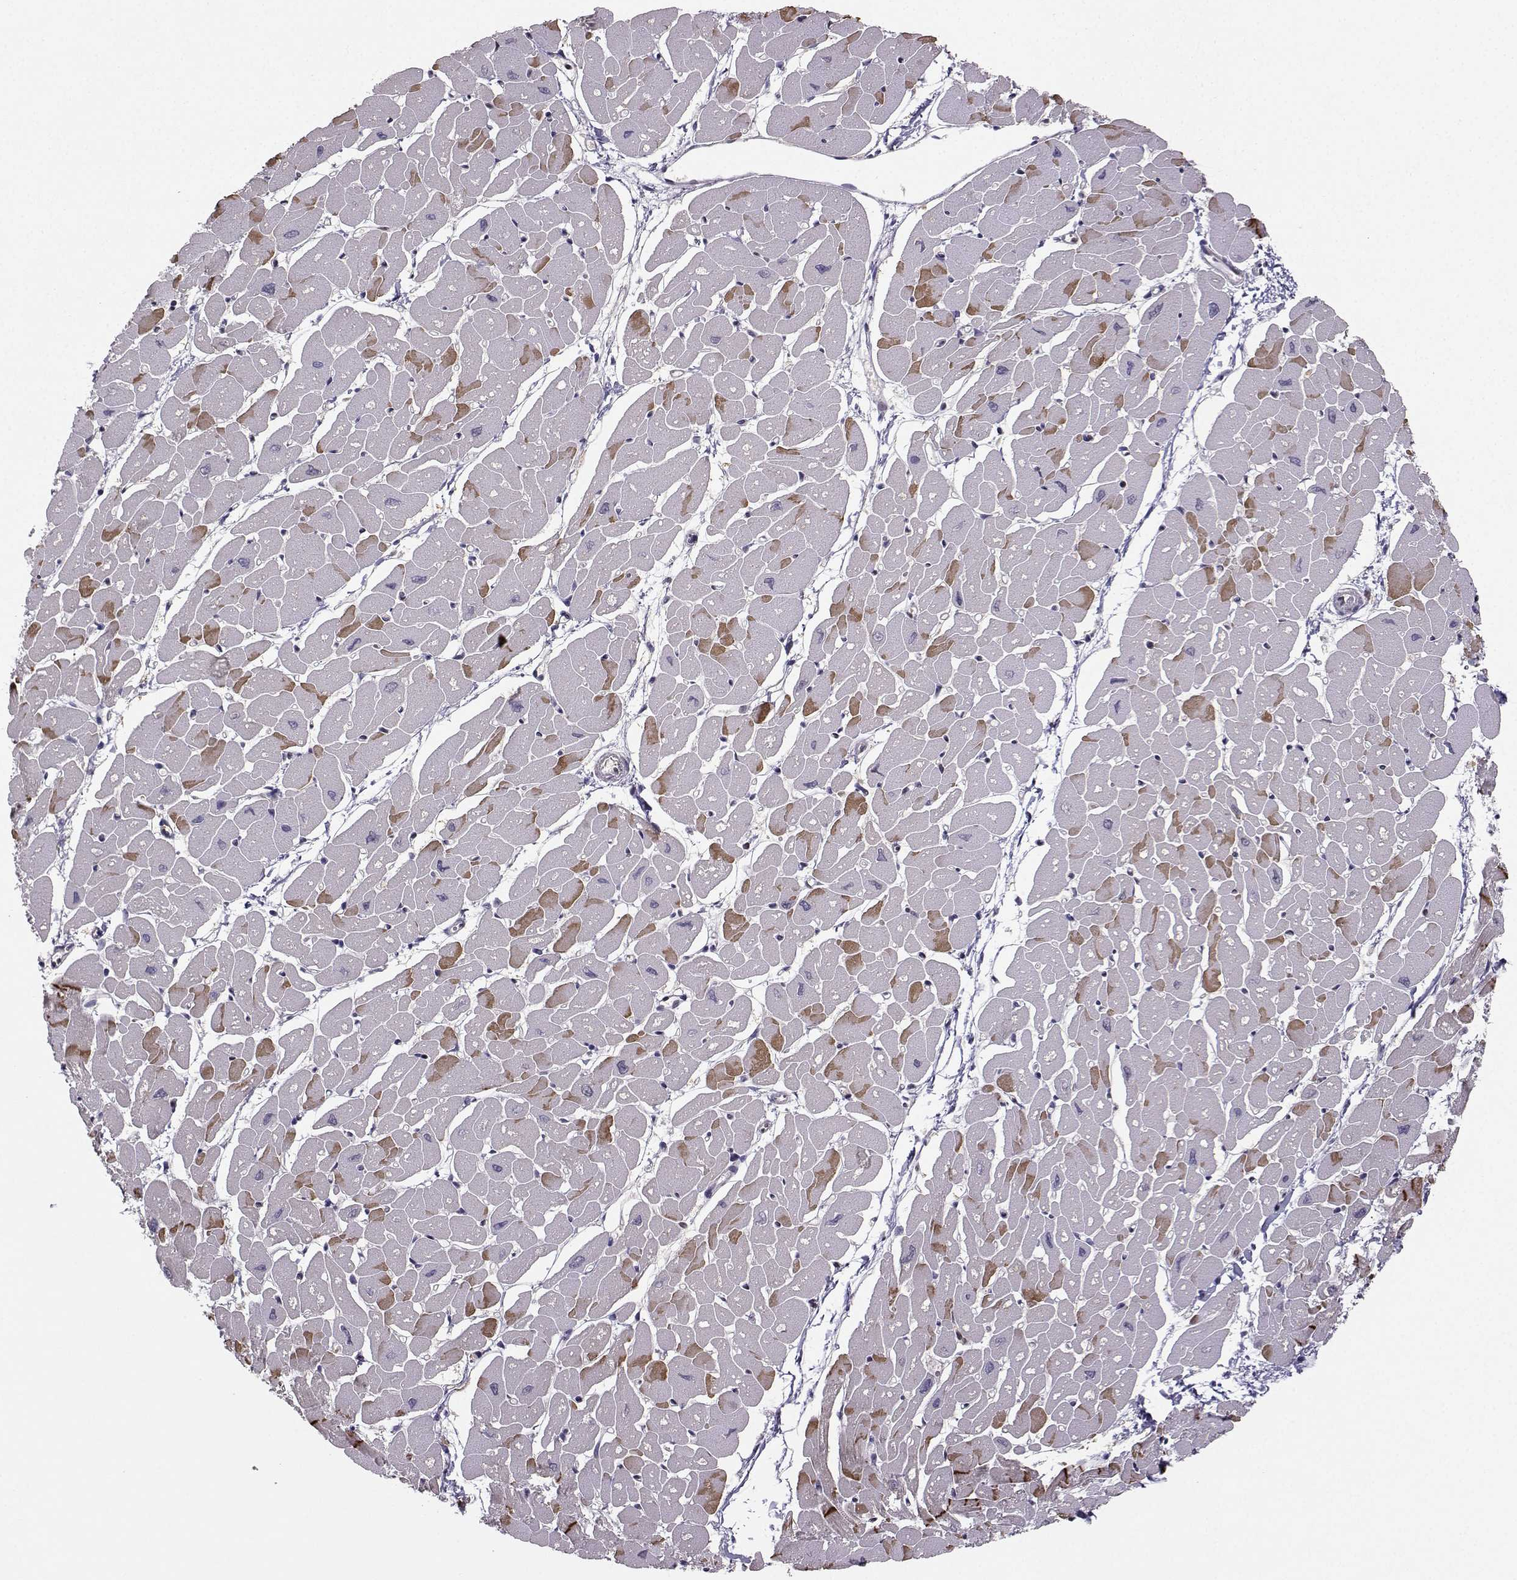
{"staining": {"intensity": "strong", "quantity": "25%-75%", "location": "cytoplasmic/membranous"}, "tissue": "heart muscle", "cell_type": "Cardiomyocytes", "image_type": "normal", "snomed": [{"axis": "morphology", "description": "Normal tissue, NOS"}, {"axis": "topography", "description": "Heart"}], "caption": "Immunohistochemistry (IHC) staining of normal heart muscle, which shows high levels of strong cytoplasmic/membranous staining in about 25%-75% of cardiomyocytes indicating strong cytoplasmic/membranous protein expression. The staining was performed using DAB (3,3'-diaminobenzidine) (brown) for protein detection and nuclei were counterstained in hematoxylin (blue).", "gene": "PKP2", "patient": {"sex": "male", "age": 57}}